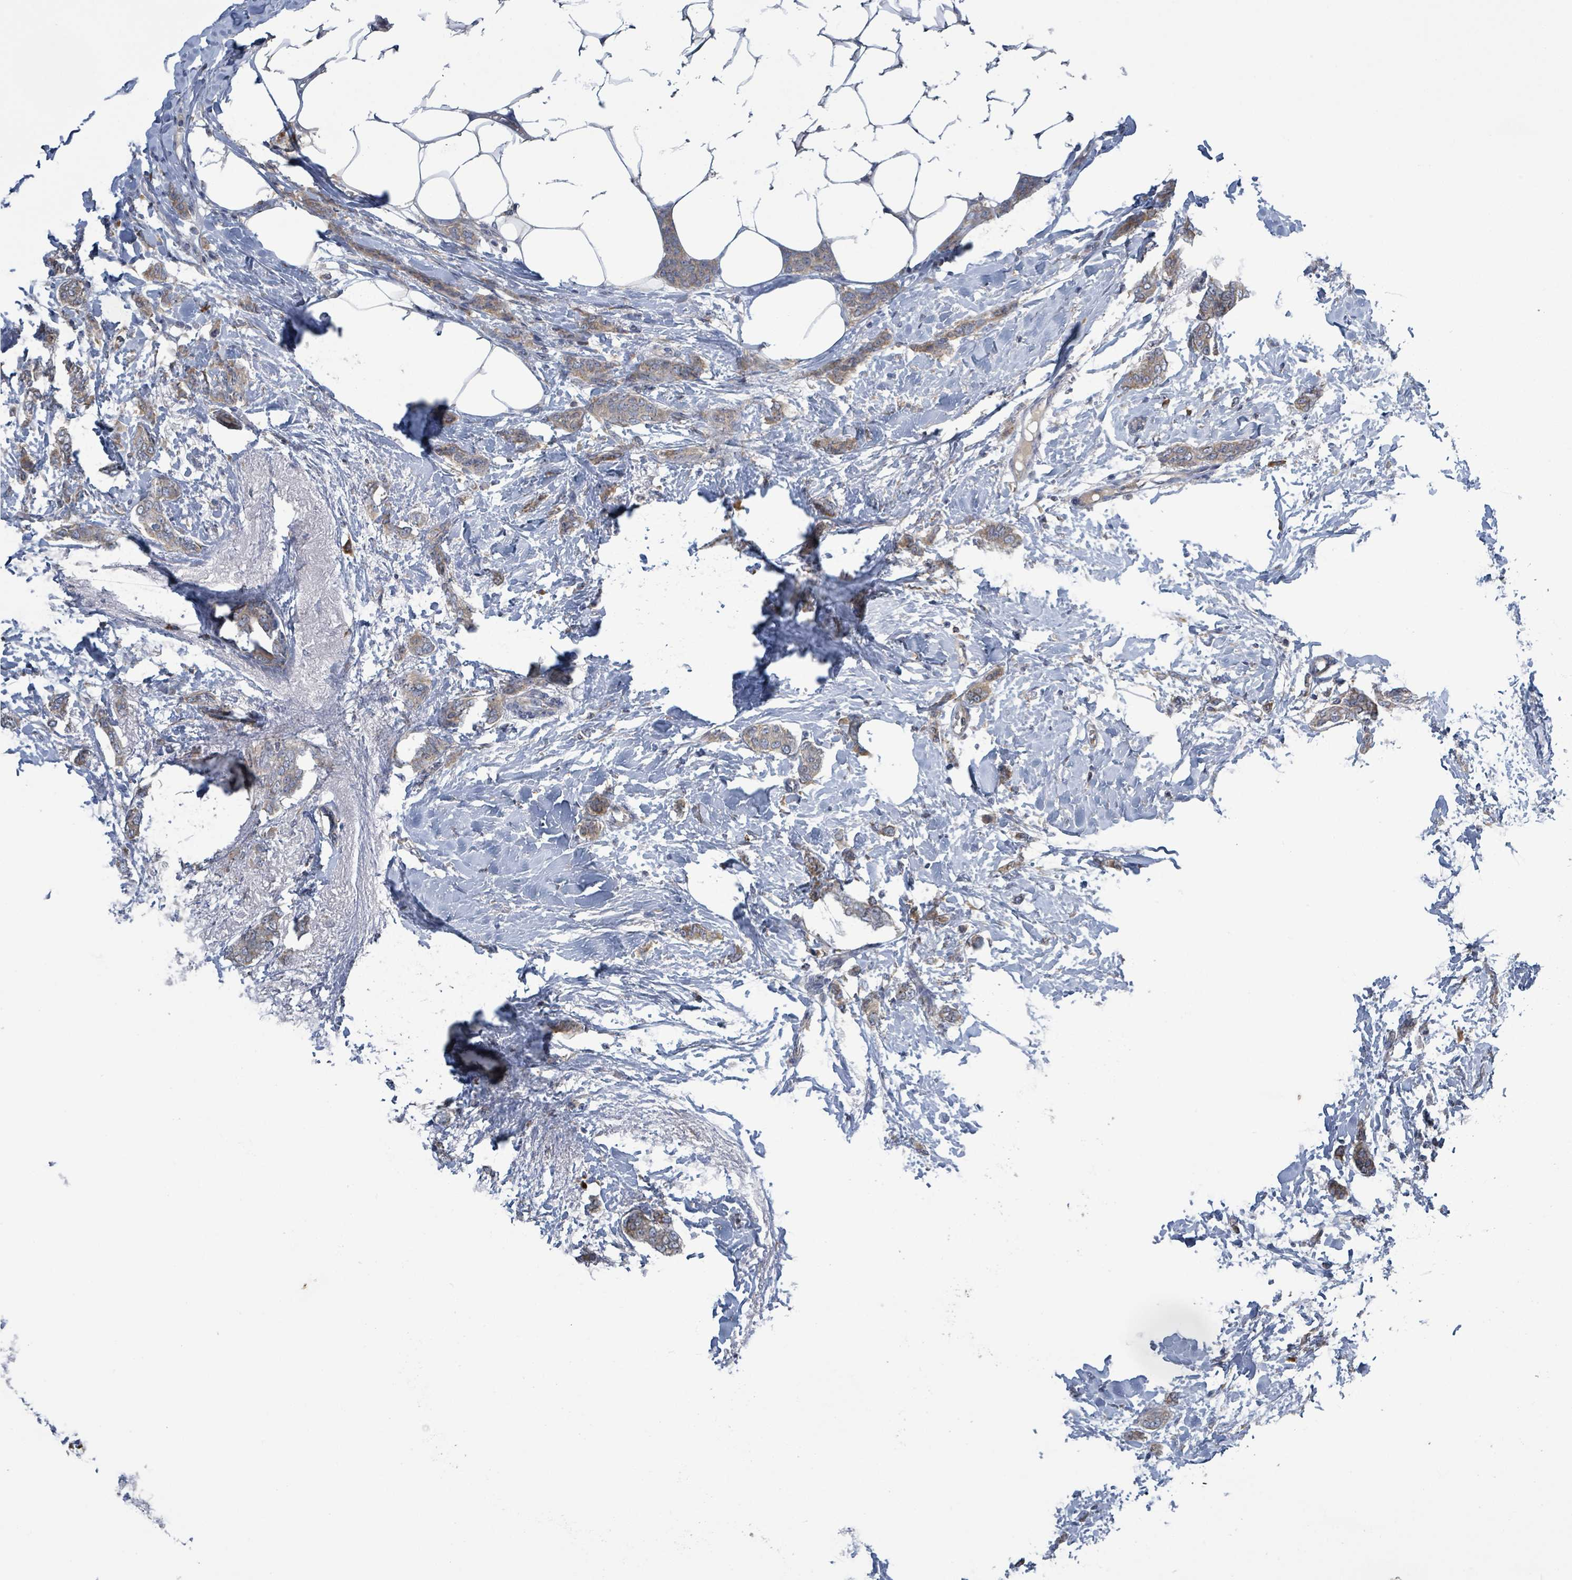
{"staining": {"intensity": "weak", "quantity": ">75%", "location": "cytoplasmic/membranous"}, "tissue": "breast cancer", "cell_type": "Tumor cells", "image_type": "cancer", "snomed": [{"axis": "morphology", "description": "Duct carcinoma"}, {"axis": "topography", "description": "Breast"}], "caption": "Protein staining shows weak cytoplasmic/membranous expression in about >75% of tumor cells in breast cancer (invasive ductal carcinoma).", "gene": "ATP13A1", "patient": {"sex": "female", "age": 72}}